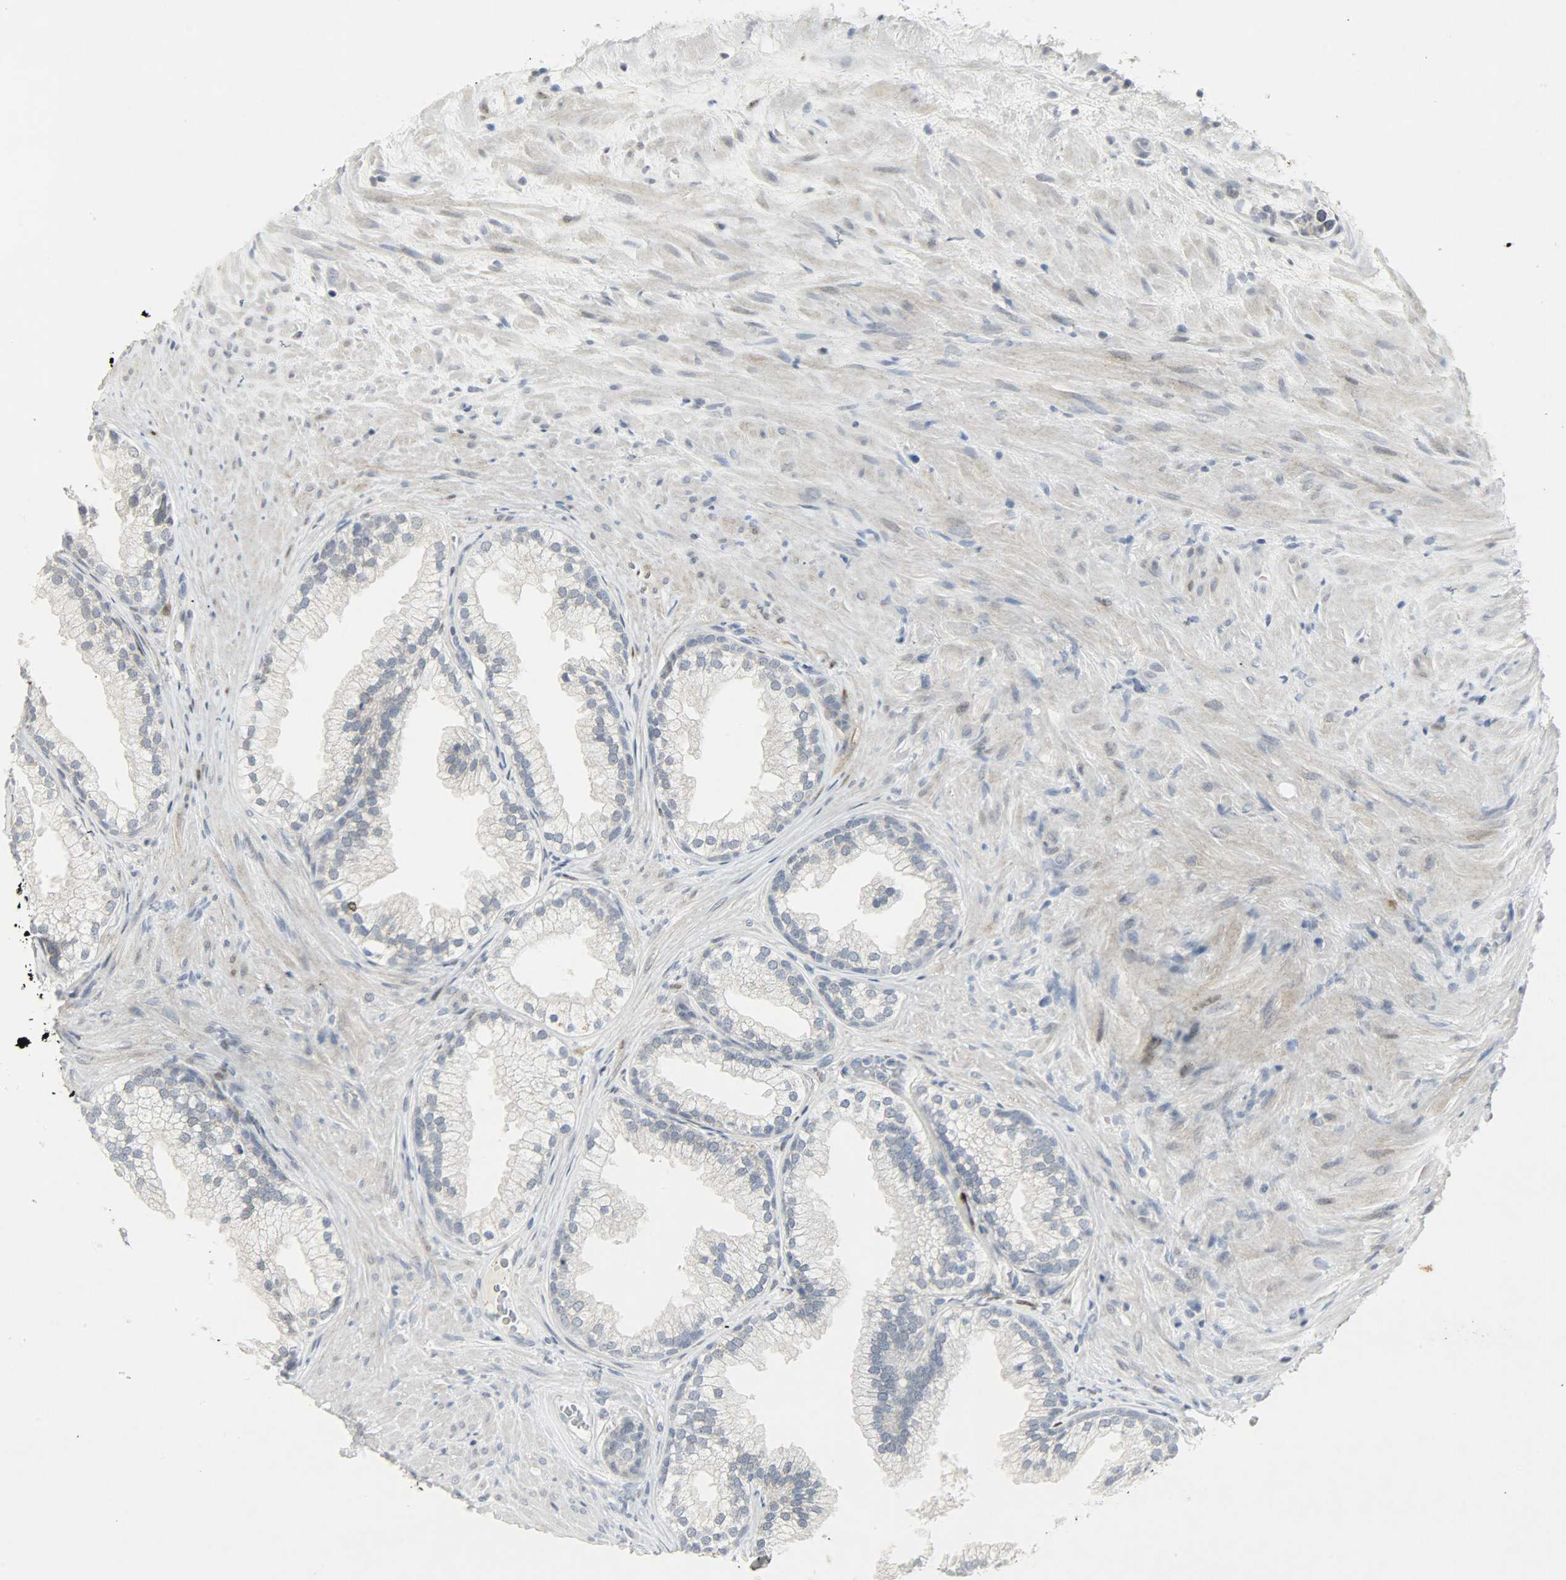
{"staining": {"intensity": "negative", "quantity": "none", "location": "none"}, "tissue": "prostate", "cell_type": "Glandular cells", "image_type": "normal", "snomed": [{"axis": "morphology", "description": "Normal tissue, NOS"}, {"axis": "topography", "description": "Prostate"}], "caption": "Immunohistochemistry (IHC) micrograph of normal prostate: prostate stained with DAB shows no significant protein staining in glandular cells.", "gene": "CAMK4", "patient": {"sex": "male", "age": 76}}